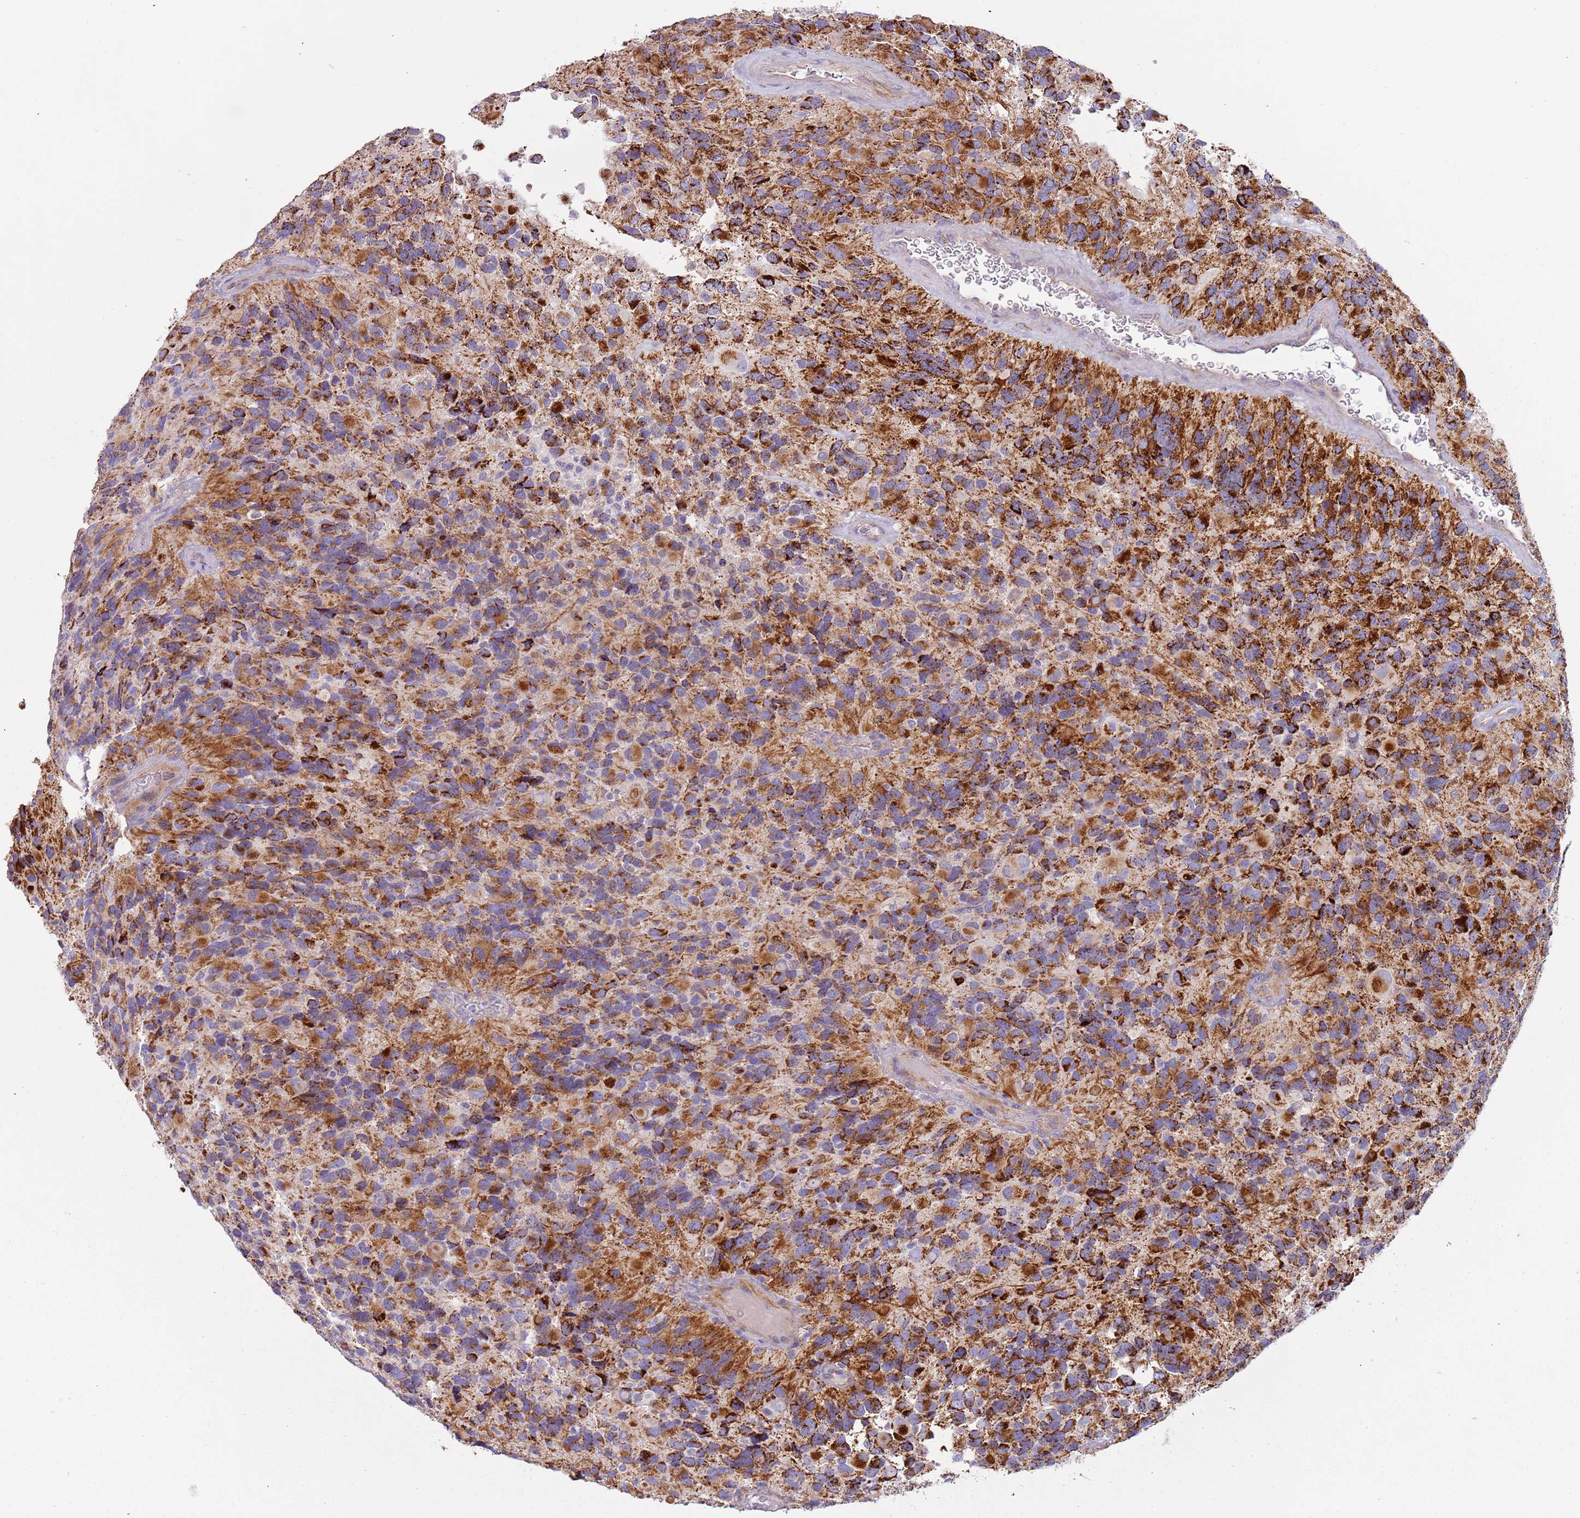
{"staining": {"intensity": "strong", "quantity": ">75%", "location": "cytoplasmic/membranous"}, "tissue": "glioma", "cell_type": "Tumor cells", "image_type": "cancer", "snomed": [{"axis": "morphology", "description": "Glioma, malignant, High grade"}, {"axis": "topography", "description": "Brain"}], "caption": "Brown immunohistochemical staining in glioma demonstrates strong cytoplasmic/membranous staining in approximately >75% of tumor cells.", "gene": "RNF222", "patient": {"sex": "male", "age": 77}}